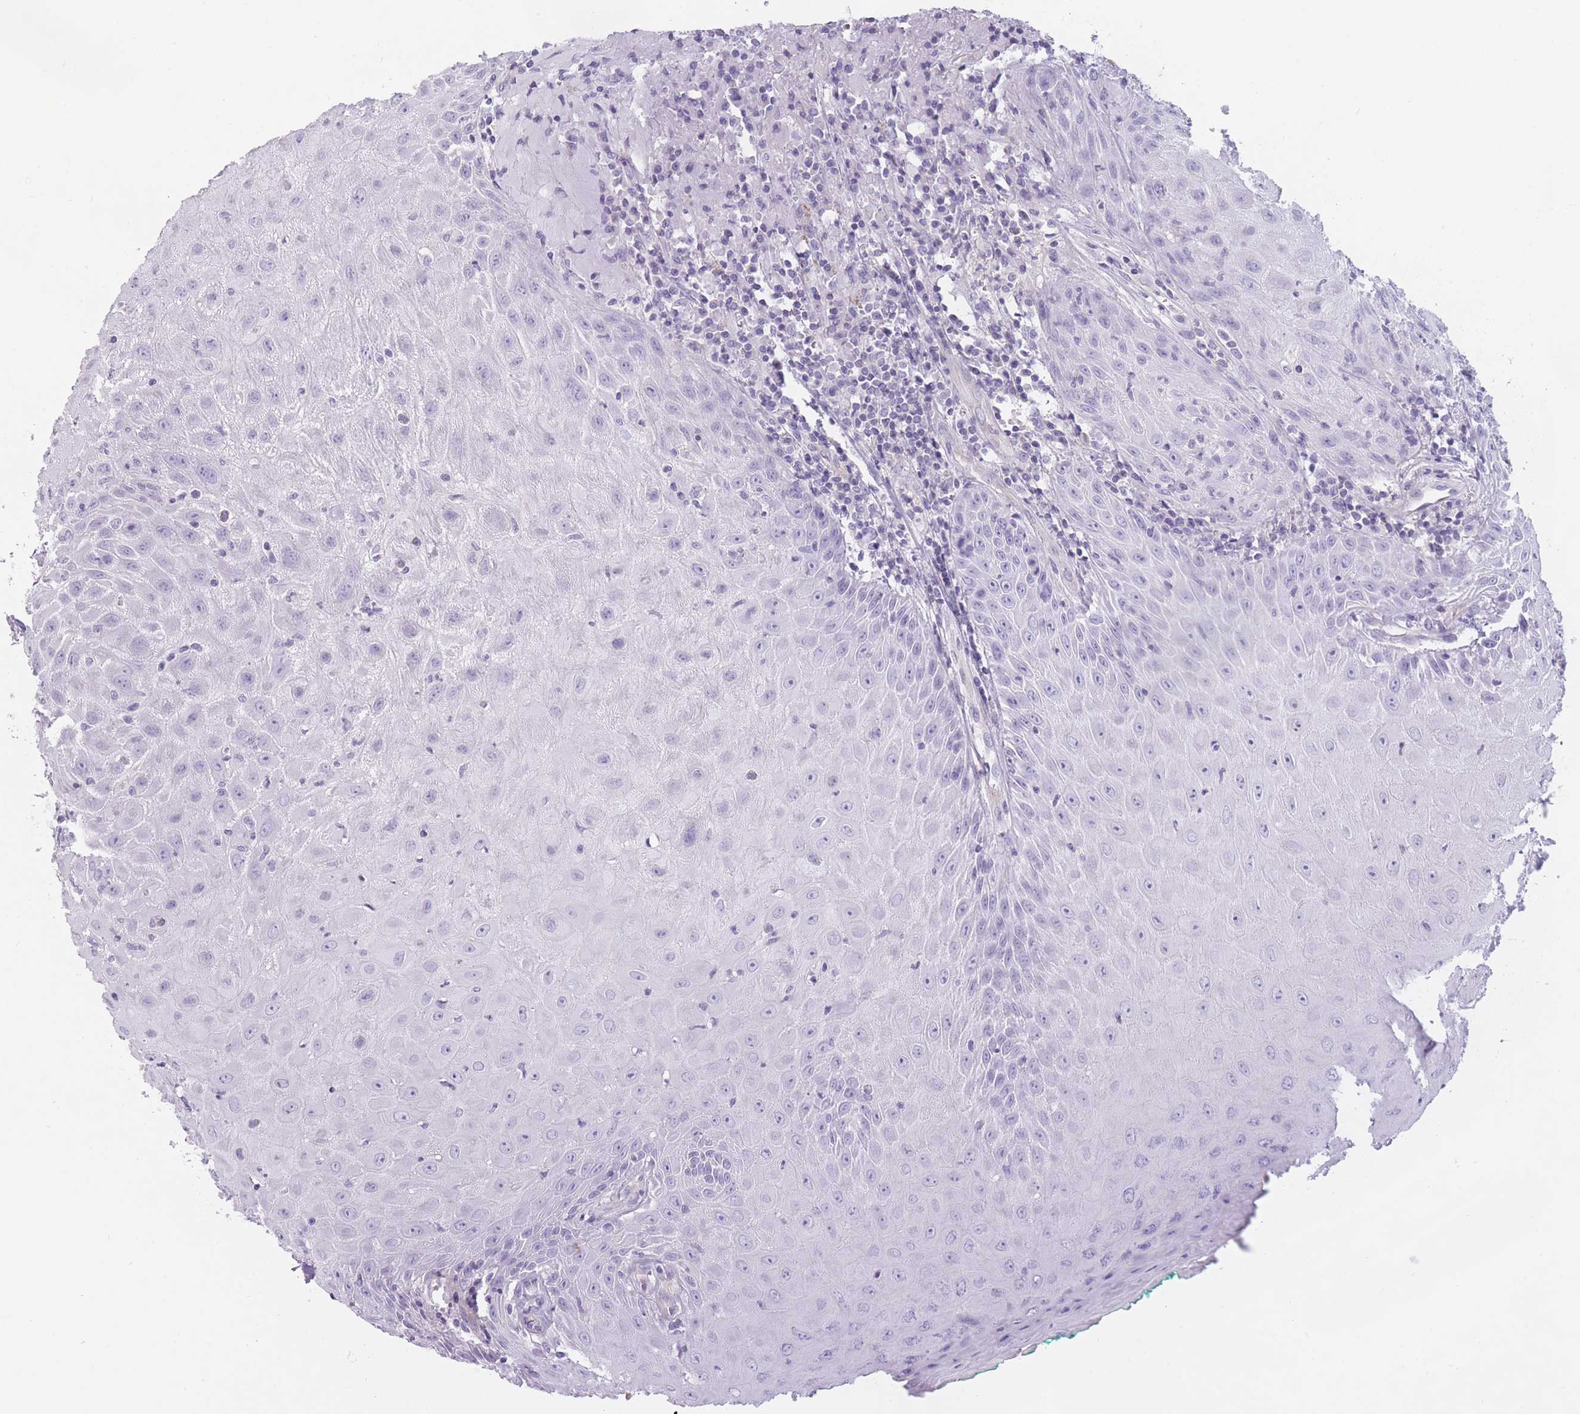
{"staining": {"intensity": "negative", "quantity": "none", "location": "none"}, "tissue": "head and neck cancer", "cell_type": "Tumor cells", "image_type": "cancer", "snomed": [{"axis": "morphology", "description": "Normal tissue, NOS"}, {"axis": "morphology", "description": "Squamous cell carcinoma, NOS"}, {"axis": "topography", "description": "Oral tissue"}, {"axis": "topography", "description": "Head-Neck"}], "caption": "Immunohistochemical staining of head and neck squamous cell carcinoma demonstrates no significant expression in tumor cells. The staining is performed using DAB brown chromogen with nuclei counter-stained in using hematoxylin.", "gene": "GGT1", "patient": {"sex": "female", "age": 70}}